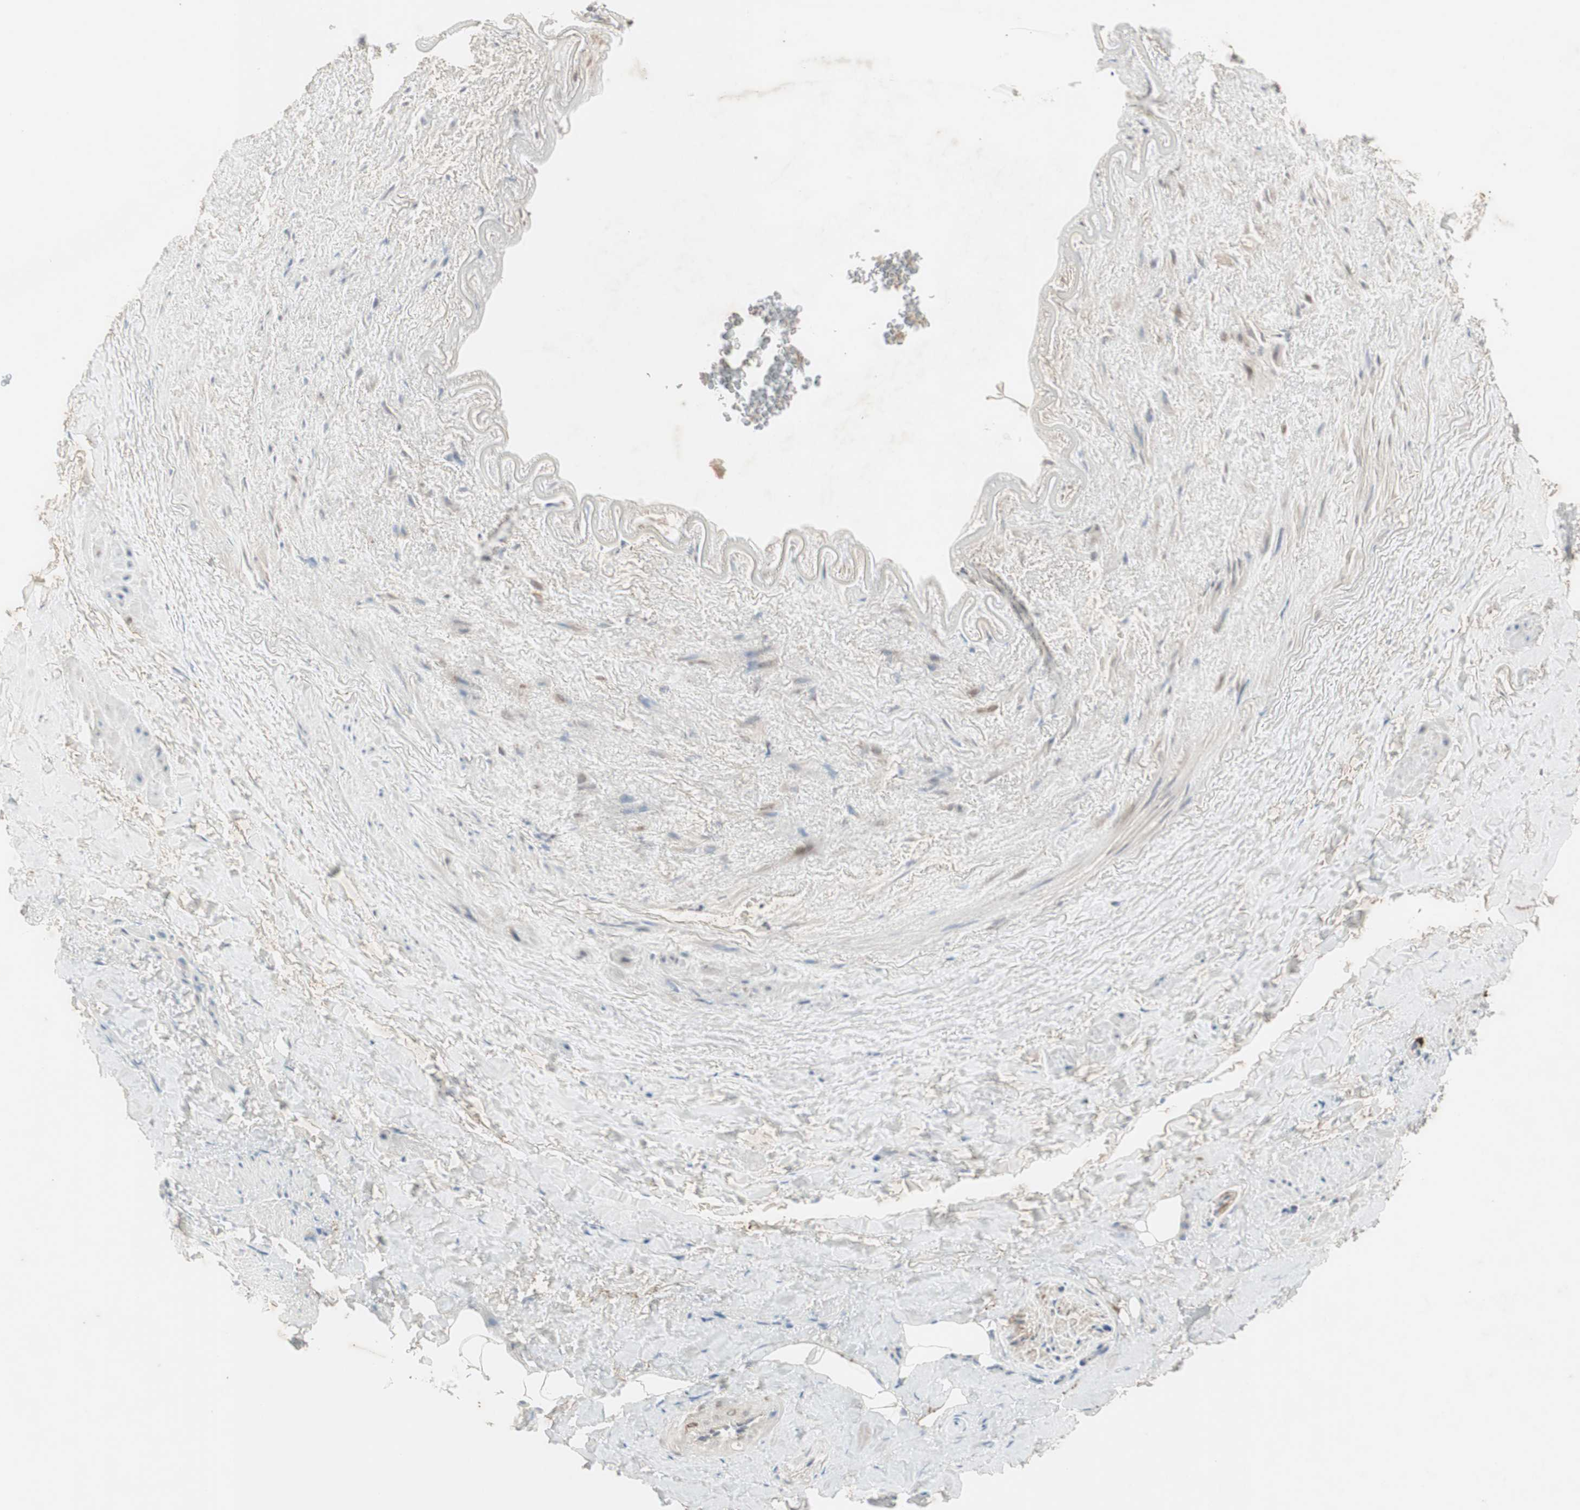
{"staining": {"intensity": "weak", "quantity": ">75%", "location": "cytoplasmic/membranous"}, "tissue": "adipose tissue", "cell_type": "Adipocytes", "image_type": "normal", "snomed": [{"axis": "morphology", "description": "Normal tissue, NOS"}, {"axis": "topography", "description": "Peripheral nerve tissue"}], "caption": "Immunohistochemical staining of normal human adipose tissue displays >75% levels of weak cytoplasmic/membranous protein positivity in about >75% of adipocytes.", "gene": "MAPRE3", "patient": {"sex": "male", "age": 70}}